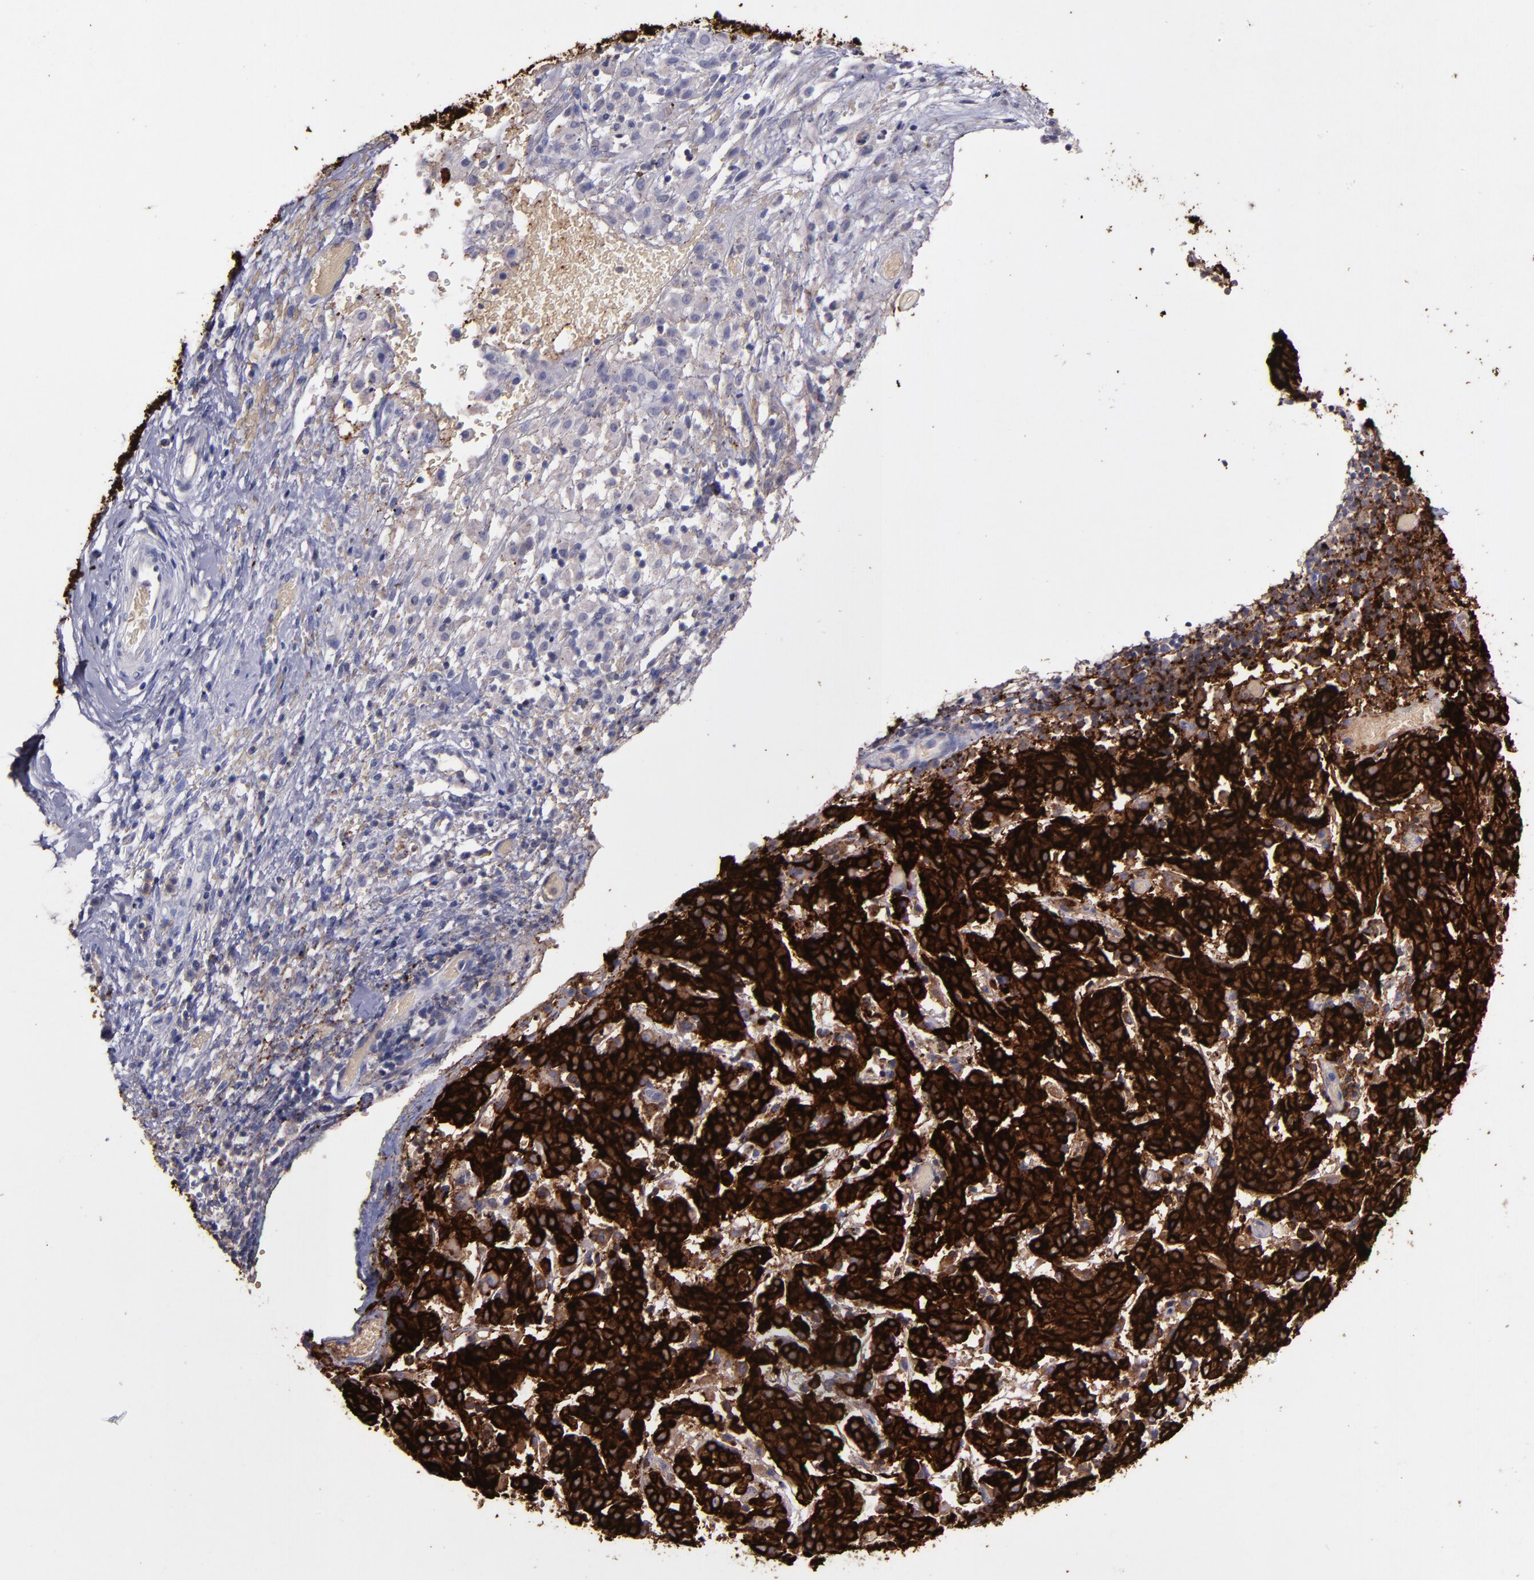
{"staining": {"intensity": "strong", "quantity": ">75%", "location": "cytoplasmic/membranous"}, "tissue": "cervical cancer", "cell_type": "Tumor cells", "image_type": "cancer", "snomed": [{"axis": "morphology", "description": "Normal tissue, NOS"}, {"axis": "morphology", "description": "Squamous cell carcinoma, NOS"}, {"axis": "topography", "description": "Cervix"}], "caption": "This is a micrograph of immunohistochemistry staining of squamous cell carcinoma (cervical), which shows strong positivity in the cytoplasmic/membranous of tumor cells.", "gene": "MFGE8", "patient": {"sex": "female", "age": 67}}